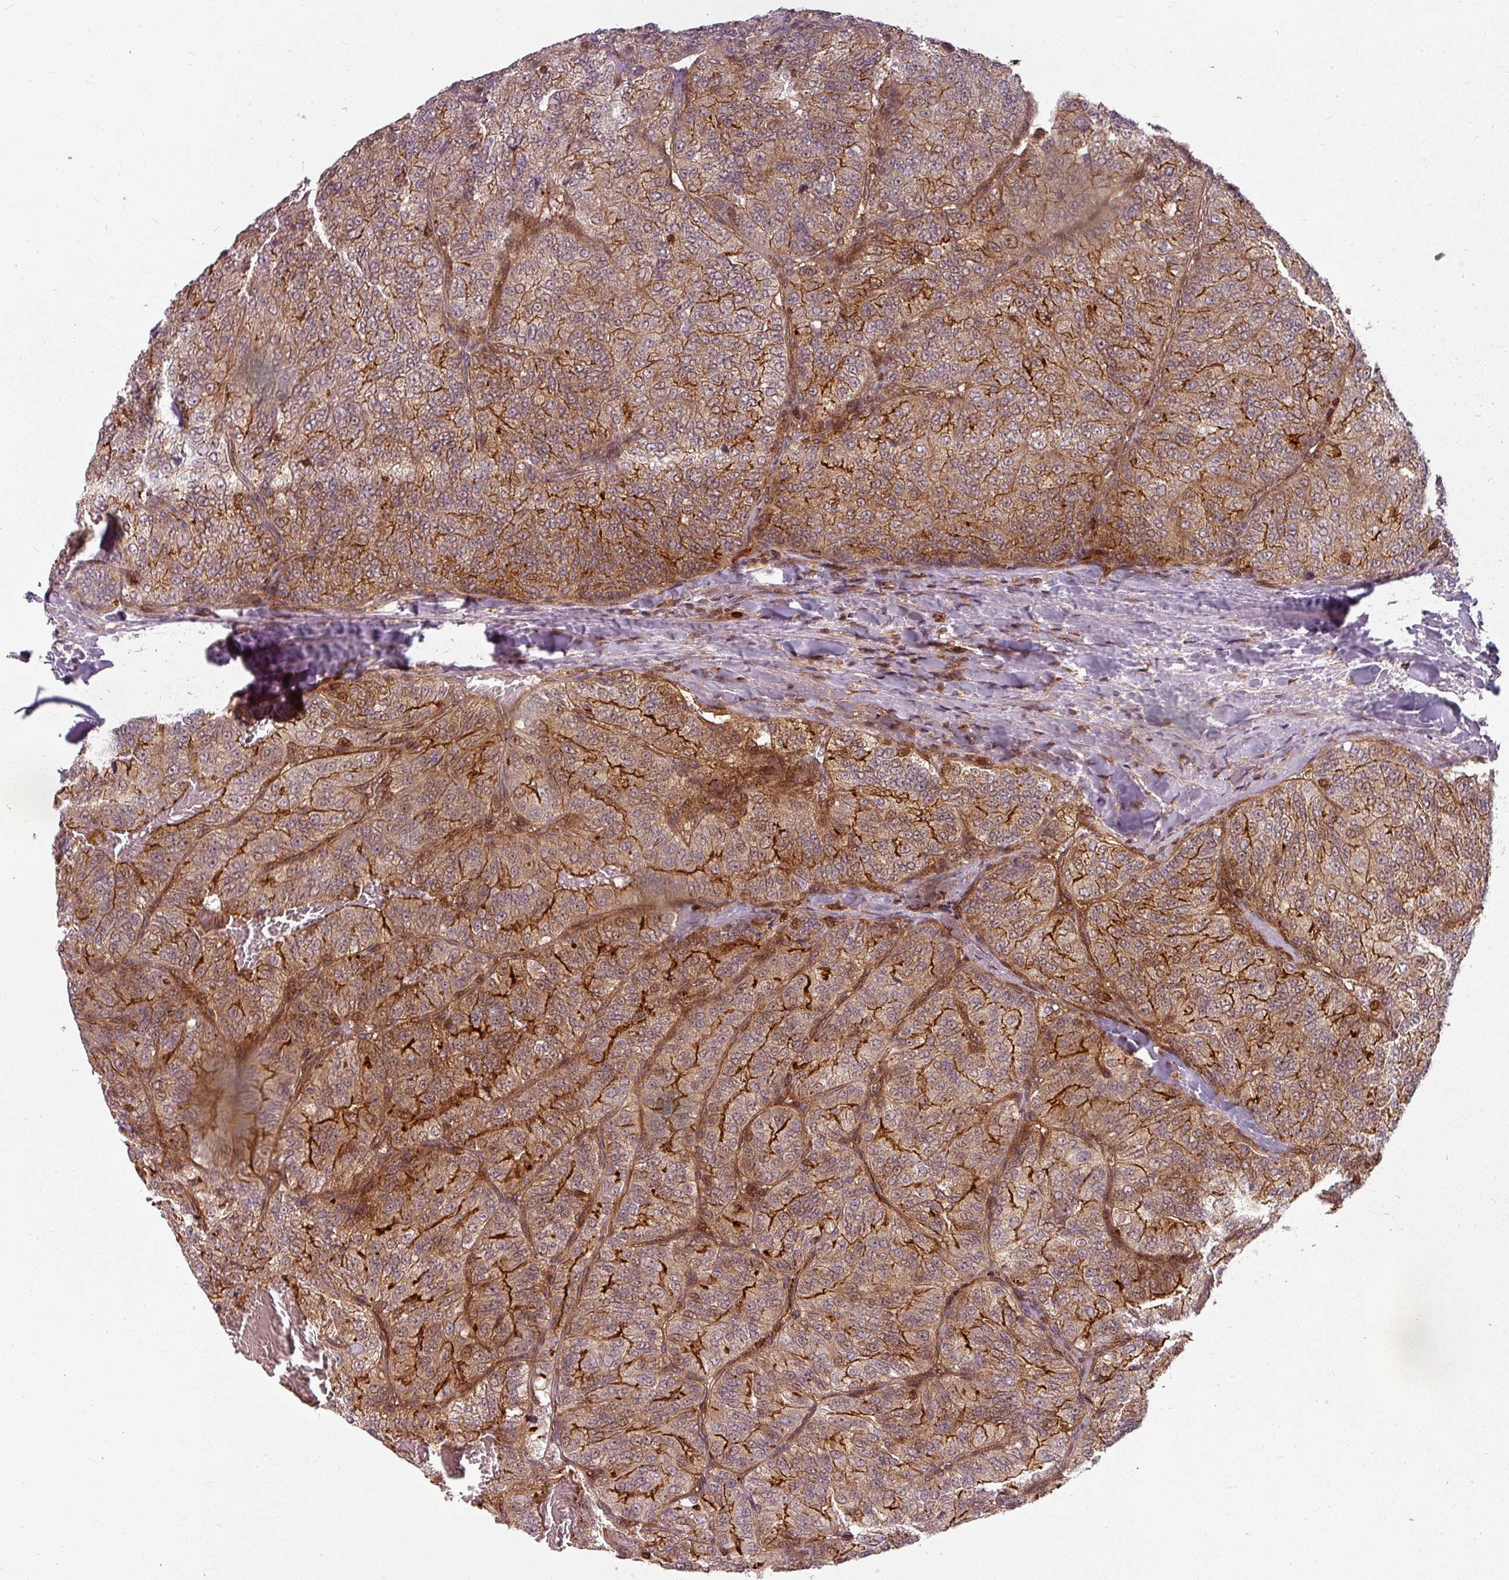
{"staining": {"intensity": "moderate", "quantity": ">75%", "location": "cytoplasmic/membranous"}, "tissue": "renal cancer", "cell_type": "Tumor cells", "image_type": "cancer", "snomed": [{"axis": "morphology", "description": "Adenocarcinoma, NOS"}, {"axis": "topography", "description": "Kidney"}], "caption": "Immunohistochemistry (DAB (3,3'-diaminobenzidine)) staining of human renal cancer (adenocarcinoma) displays moderate cytoplasmic/membranous protein expression in about >75% of tumor cells.", "gene": "CLIC1", "patient": {"sex": "female", "age": 63}}